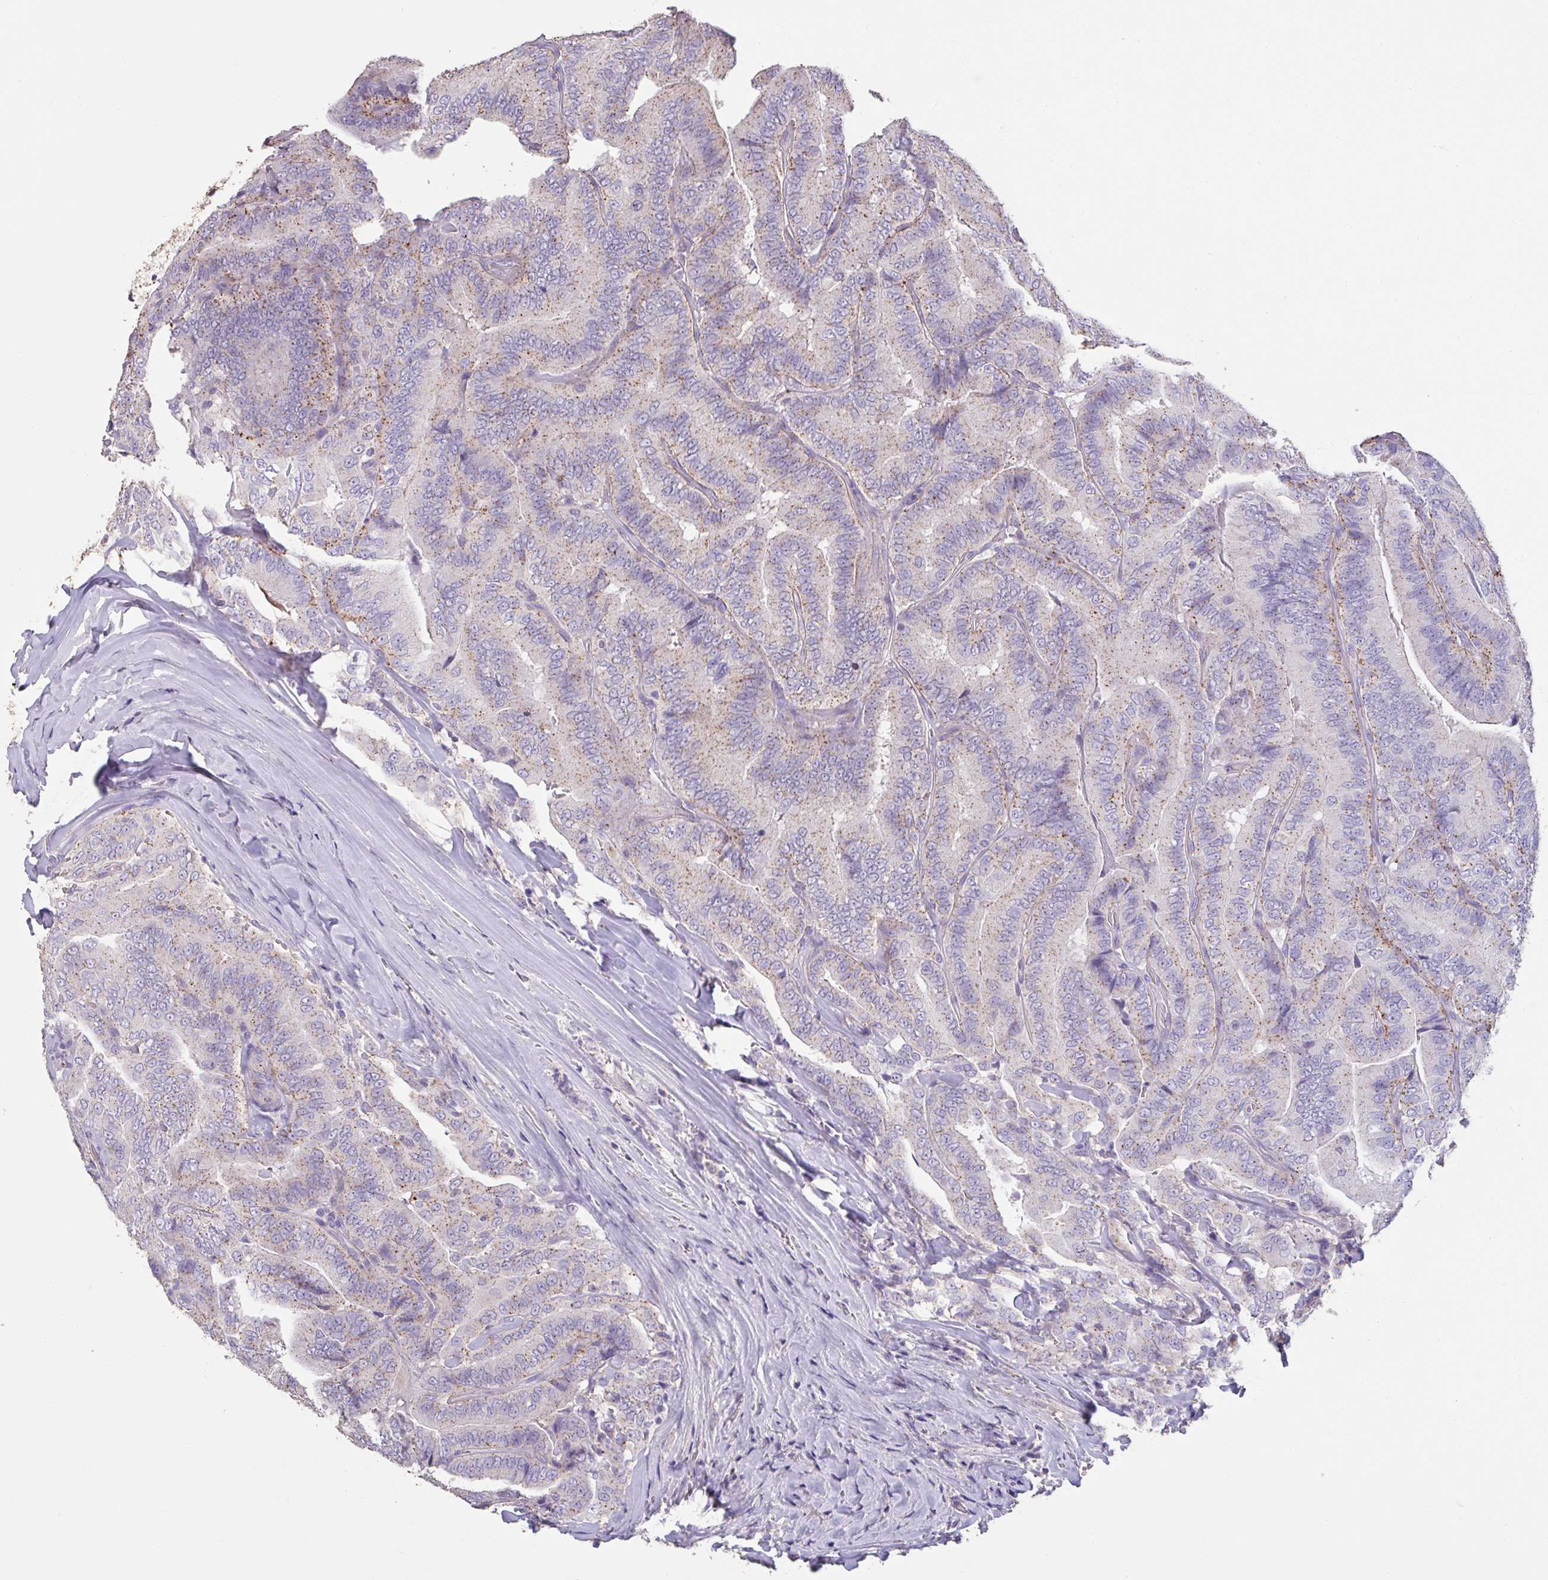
{"staining": {"intensity": "weak", "quantity": "25%-75%", "location": "cytoplasmic/membranous"}, "tissue": "thyroid cancer", "cell_type": "Tumor cells", "image_type": "cancer", "snomed": [{"axis": "morphology", "description": "Papillary adenocarcinoma, NOS"}, {"axis": "topography", "description": "Thyroid gland"}], "caption": "Protein staining of thyroid cancer (papillary adenocarcinoma) tissue shows weak cytoplasmic/membranous staining in approximately 25%-75% of tumor cells.", "gene": "CHMP5", "patient": {"sex": "male", "age": 61}}